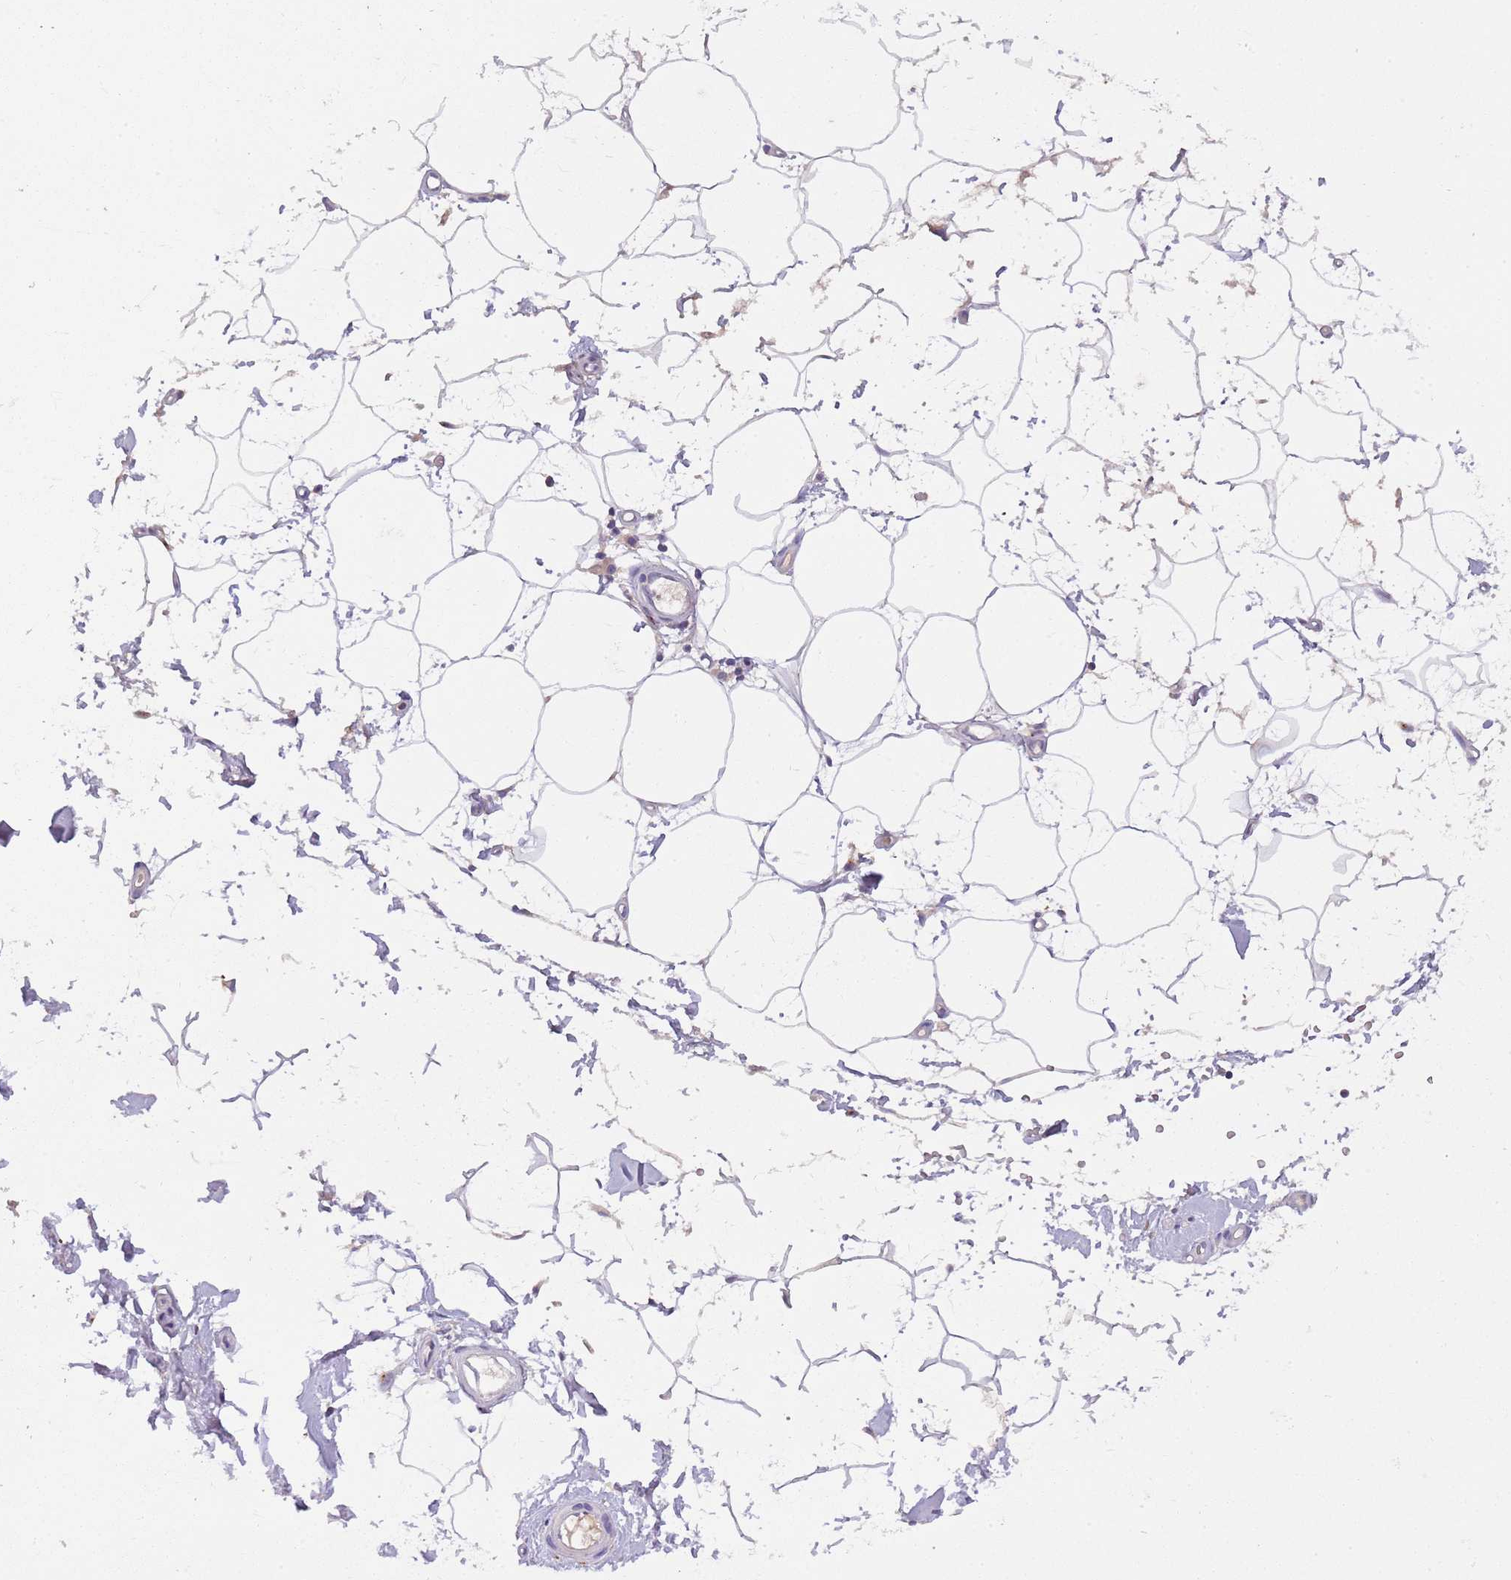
{"staining": {"intensity": "negative", "quantity": "none", "location": "none"}, "tissue": "adipose tissue", "cell_type": "Adipocytes", "image_type": "normal", "snomed": [{"axis": "morphology", "description": "Normal tissue, NOS"}, {"axis": "topography", "description": "Soft tissue"}, {"axis": "topography", "description": "Adipose tissue"}, {"axis": "topography", "description": "Vascular tissue"}, {"axis": "topography", "description": "Peripheral nerve tissue"}], "caption": "DAB immunohistochemical staining of benign adipose tissue demonstrates no significant positivity in adipocytes. (Stains: DAB (3,3'-diaminobenzidine) immunohistochemistry with hematoxylin counter stain, Microscopy: brightfield microscopy at high magnification).", "gene": "CFAP73", "patient": {"sex": "male", "age": 74}}